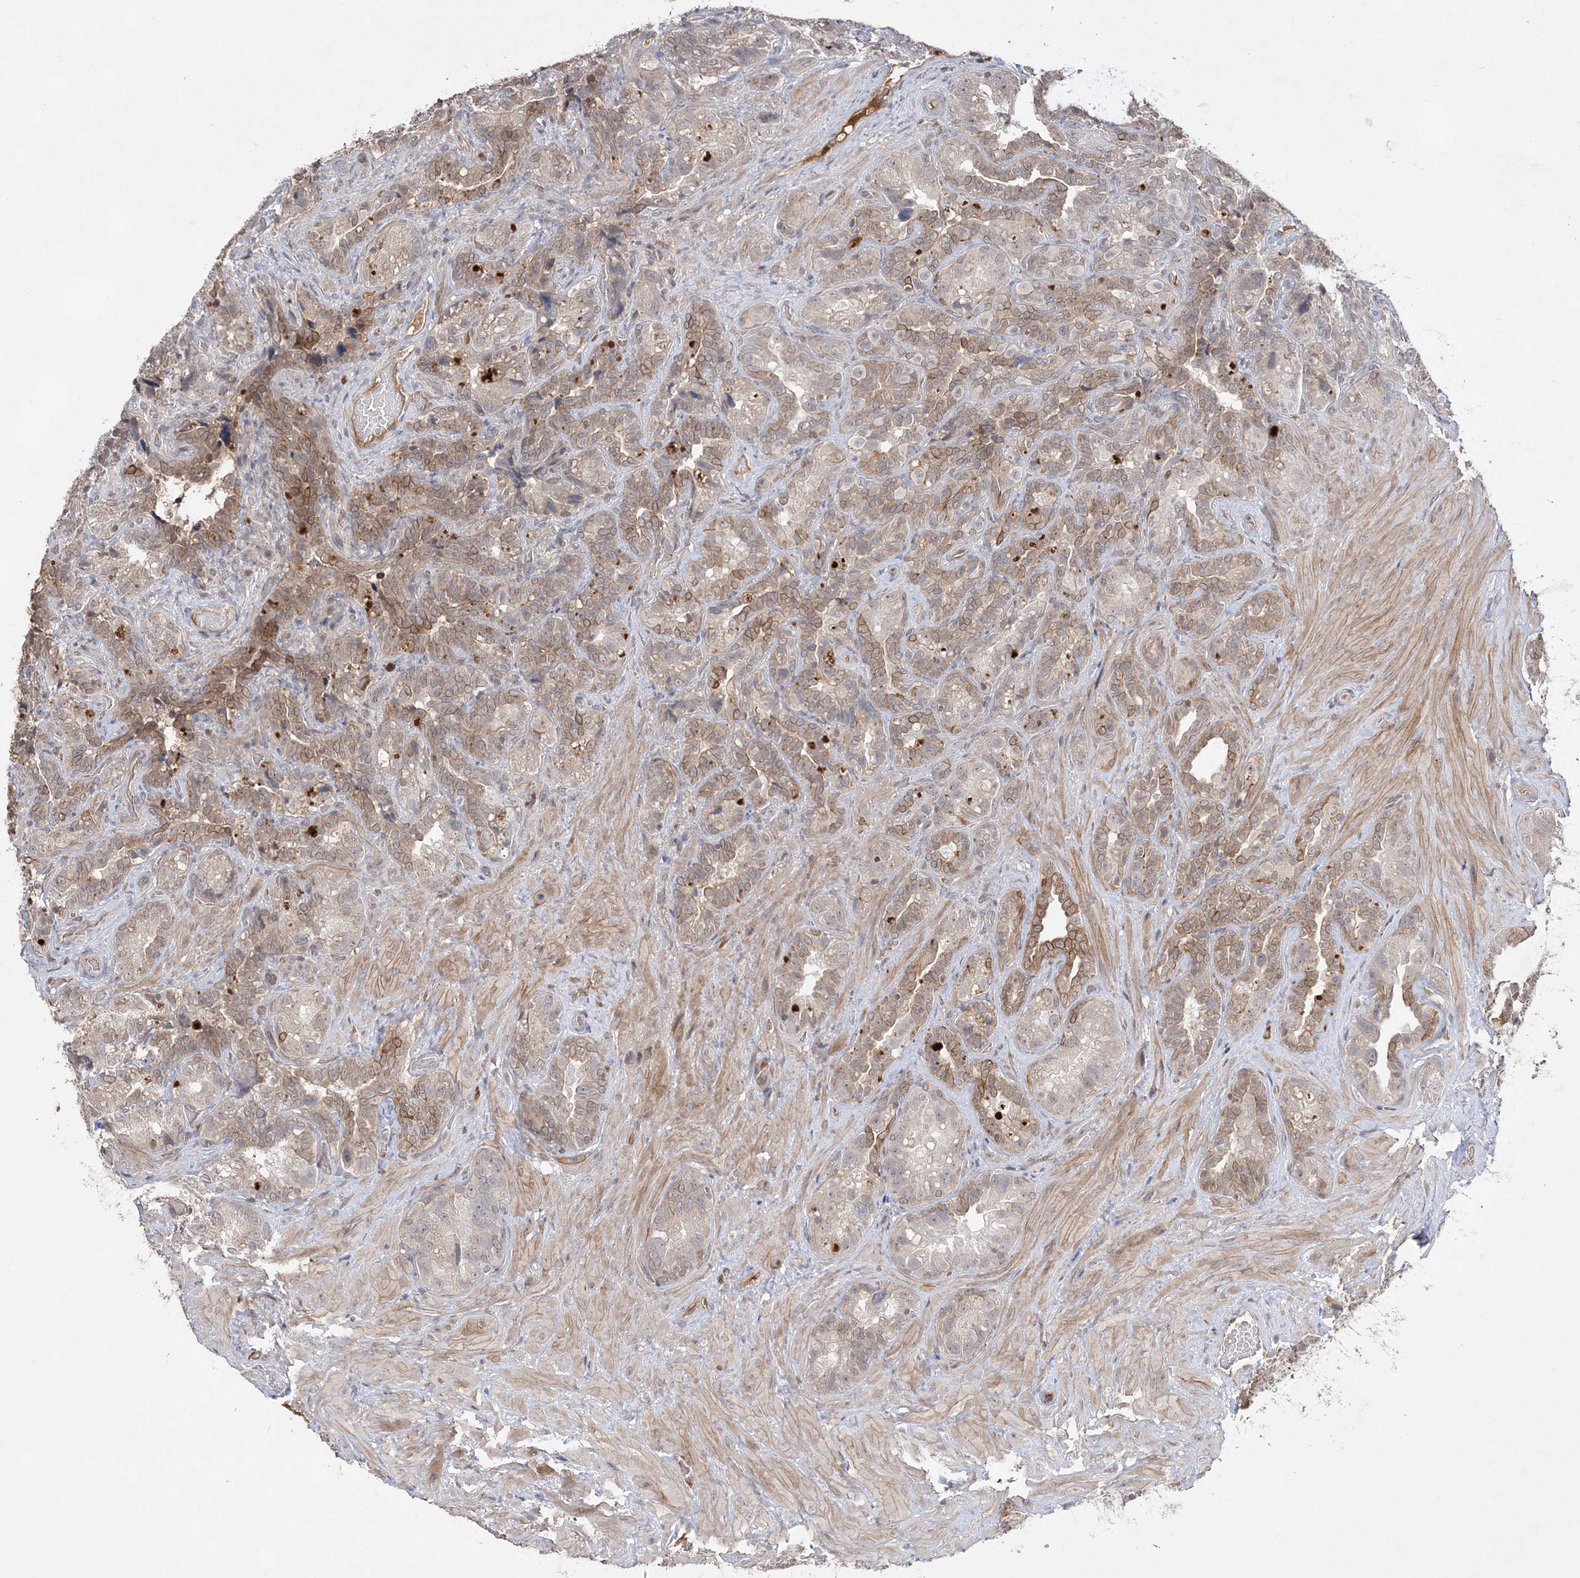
{"staining": {"intensity": "weak", "quantity": "25%-75%", "location": "cytoplasmic/membranous"}, "tissue": "seminal vesicle", "cell_type": "Glandular cells", "image_type": "normal", "snomed": [{"axis": "morphology", "description": "Normal tissue, NOS"}, {"axis": "topography", "description": "Seminal veicle"}, {"axis": "topography", "description": "Peripheral nerve tissue"}], "caption": "The histopathology image shows a brown stain indicating the presence of a protein in the cytoplasmic/membranous of glandular cells in seminal vesicle. The staining was performed using DAB to visualize the protein expression in brown, while the nuclei were stained in blue with hematoxylin (Magnification: 20x).", "gene": "TMEM132B", "patient": {"sex": "male", "age": 67}}